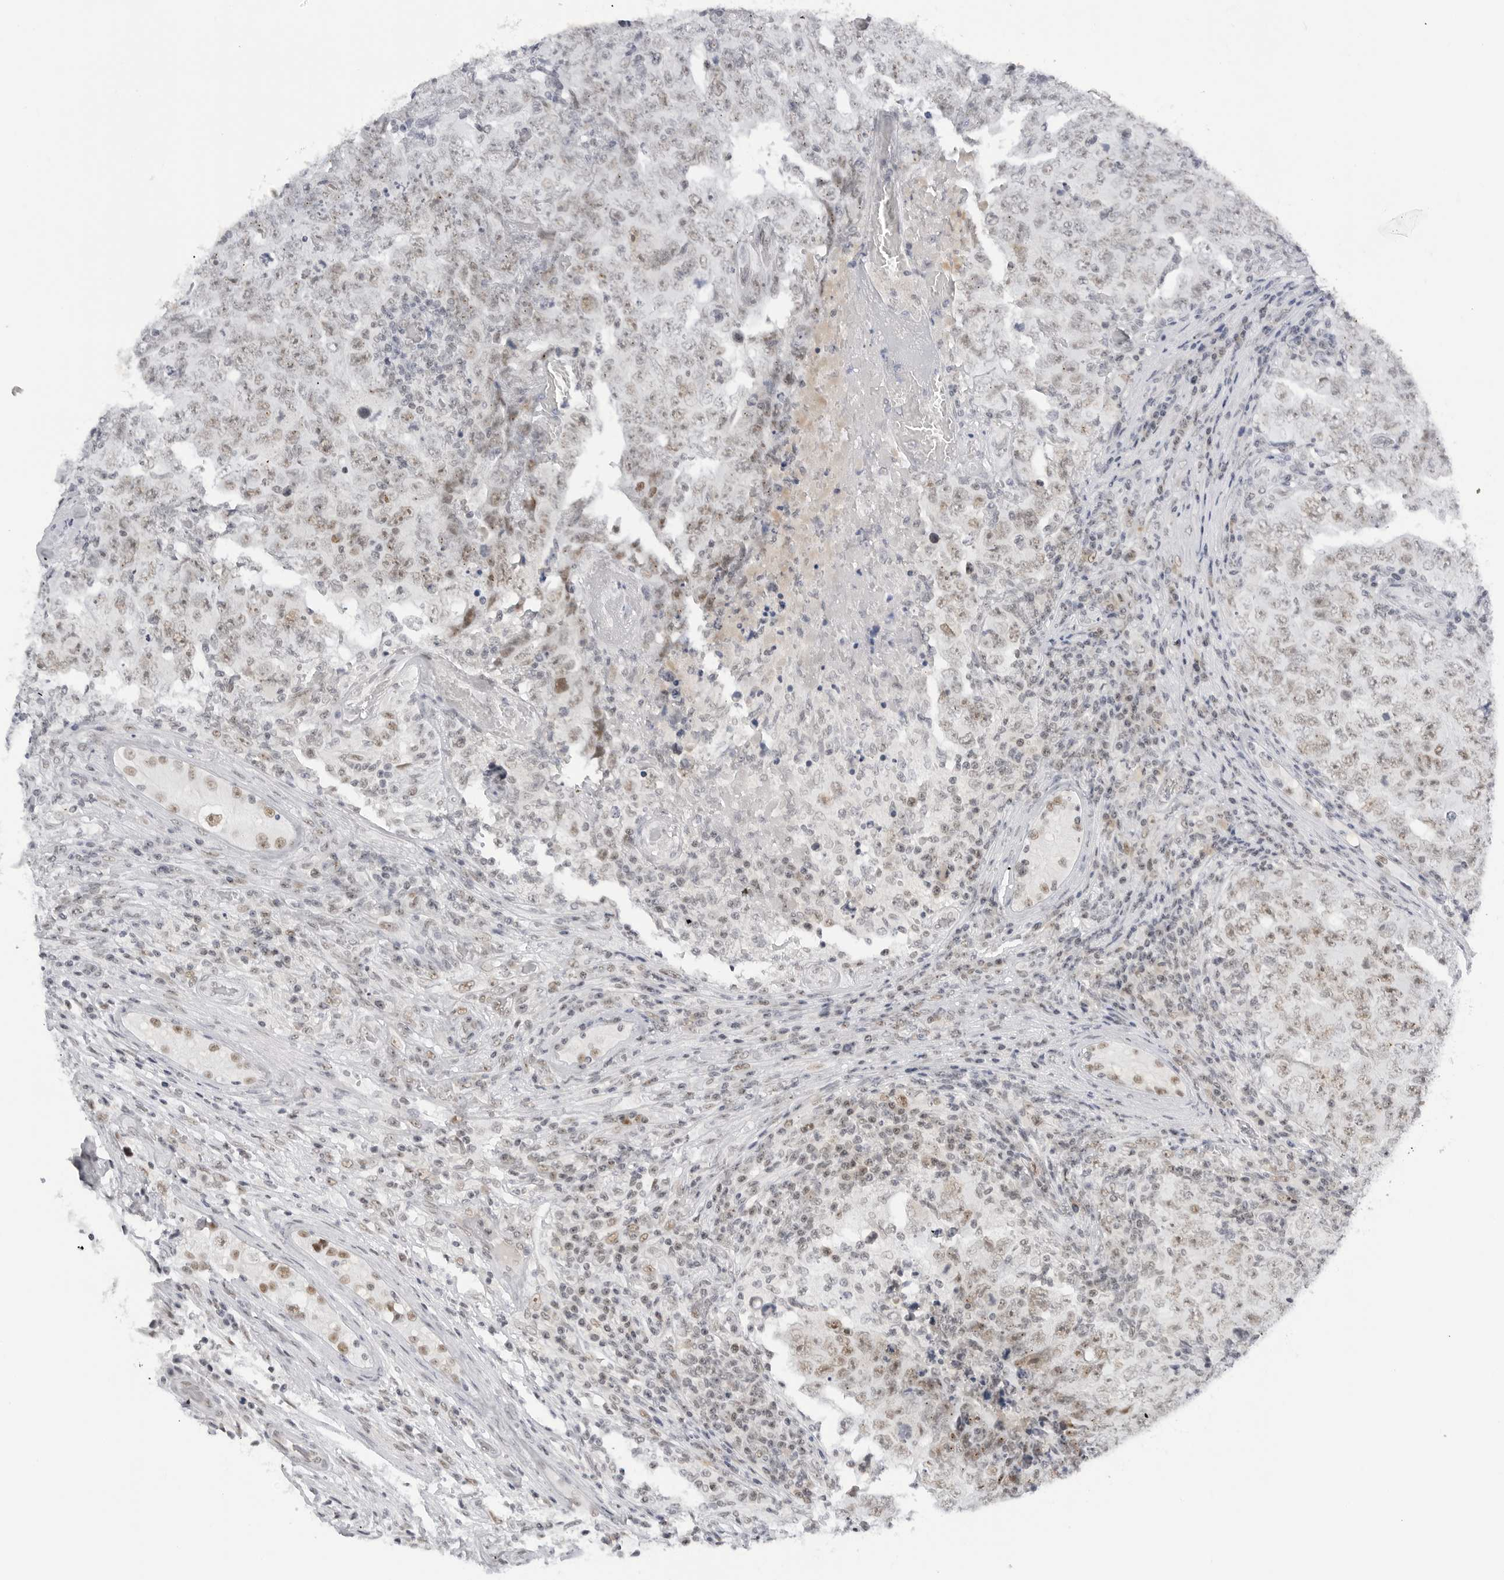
{"staining": {"intensity": "weak", "quantity": "25%-75%", "location": "nuclear"}, "tissue": "testis cancer", "cell_type": "Tumor cells", "image_type": "cancer", "snomed": [{"axis": "morphology", "description": "Carcinoma, Embryonal, NOS"}, {"axis": "topography", "description": "Testis"}], "caption": "Weak nuclear positivity for a protein is identified in about 25%-75% of tumor cells of testis cancer using IHC.", "gene": "WRAP53", "patient": {"sex": "male", "age": 26}}